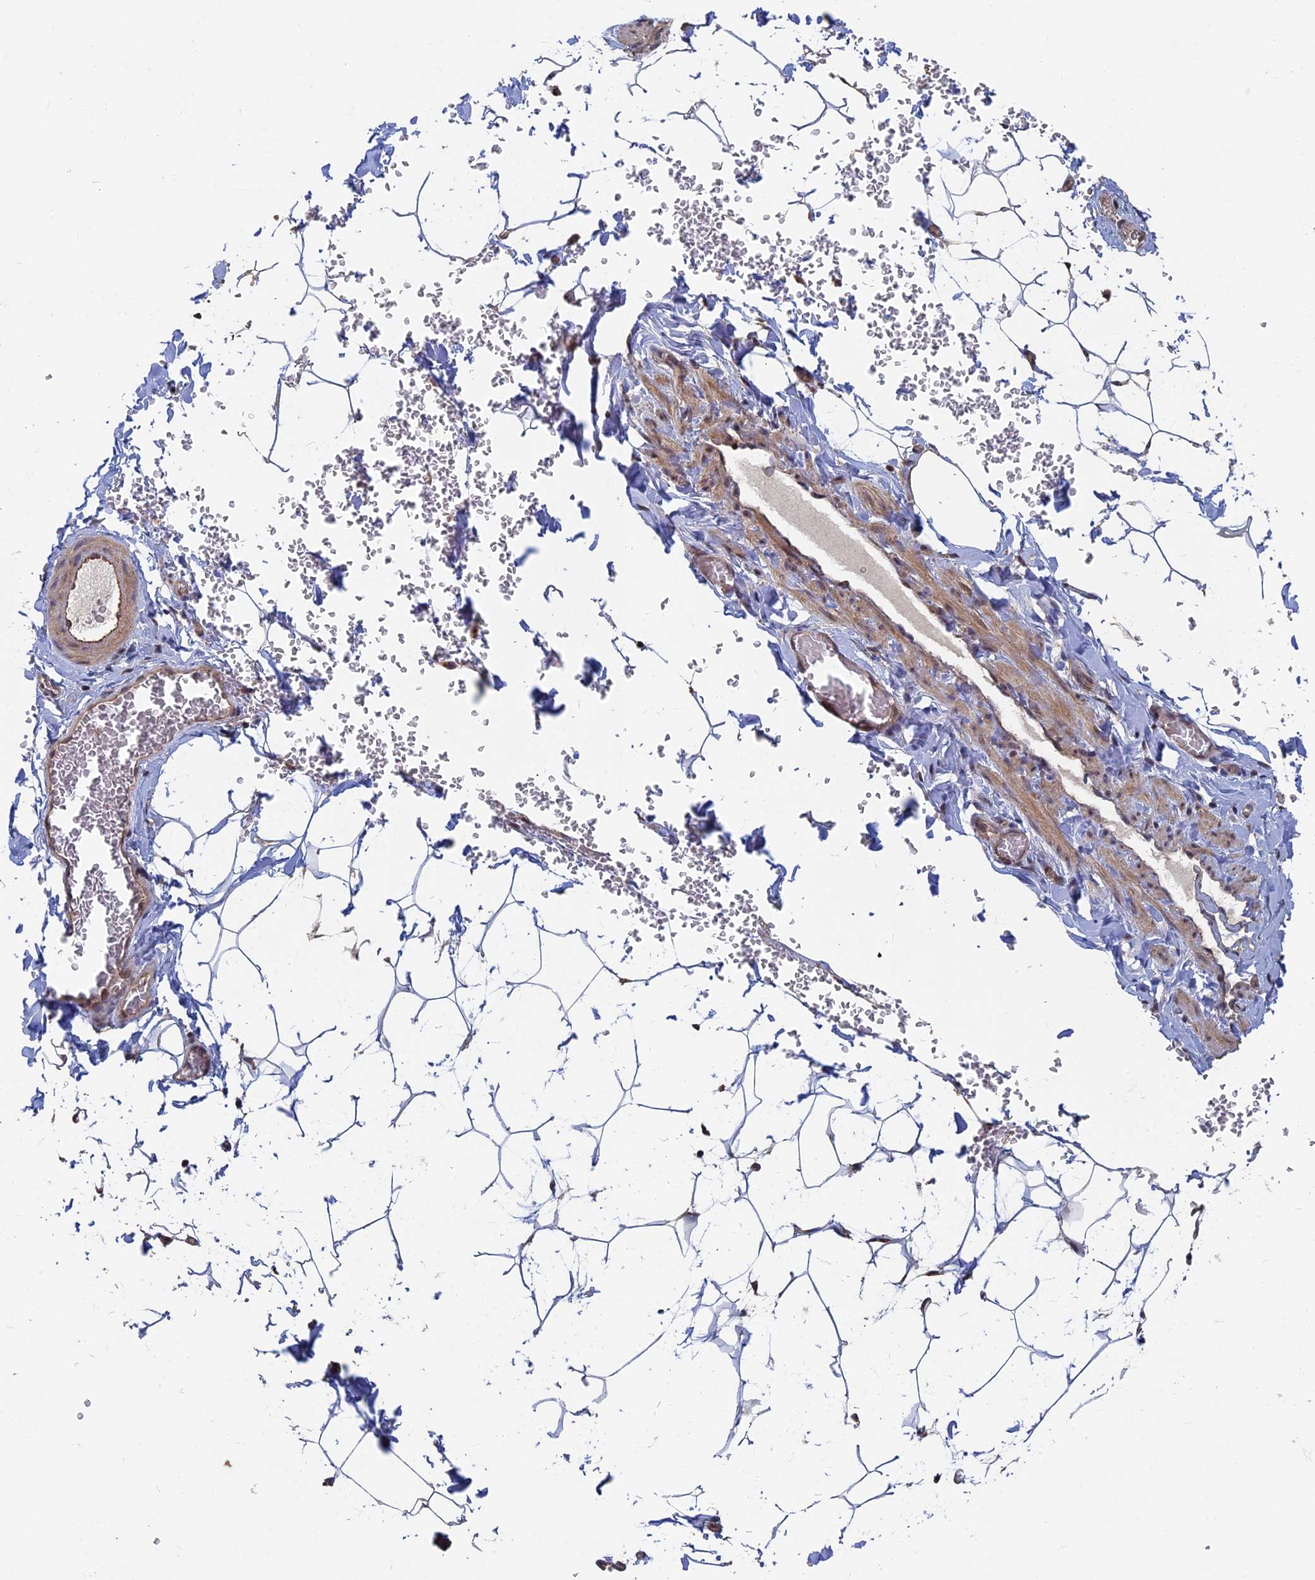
{"staining": {"intensity": "negative", "quantity": "none", "location": "none"}, "tissue": "adipose tissue", "cell_type": "Adipocytes", "image_type": "normal", "snomed": [{"axis": "morphology", "description": "Normal tissue, NOS"}, {"axis": "topography", "description": "Gallbladder"}, {"axis": "topography", "description": "Peripheral nerve tissue"}], "caption": "A micrograph of adipose tissue stained for a protein reveals no brown staining in adipocytes.", "gene": "KIAA1328", "patient": {"sex": "male", "age": 38}}